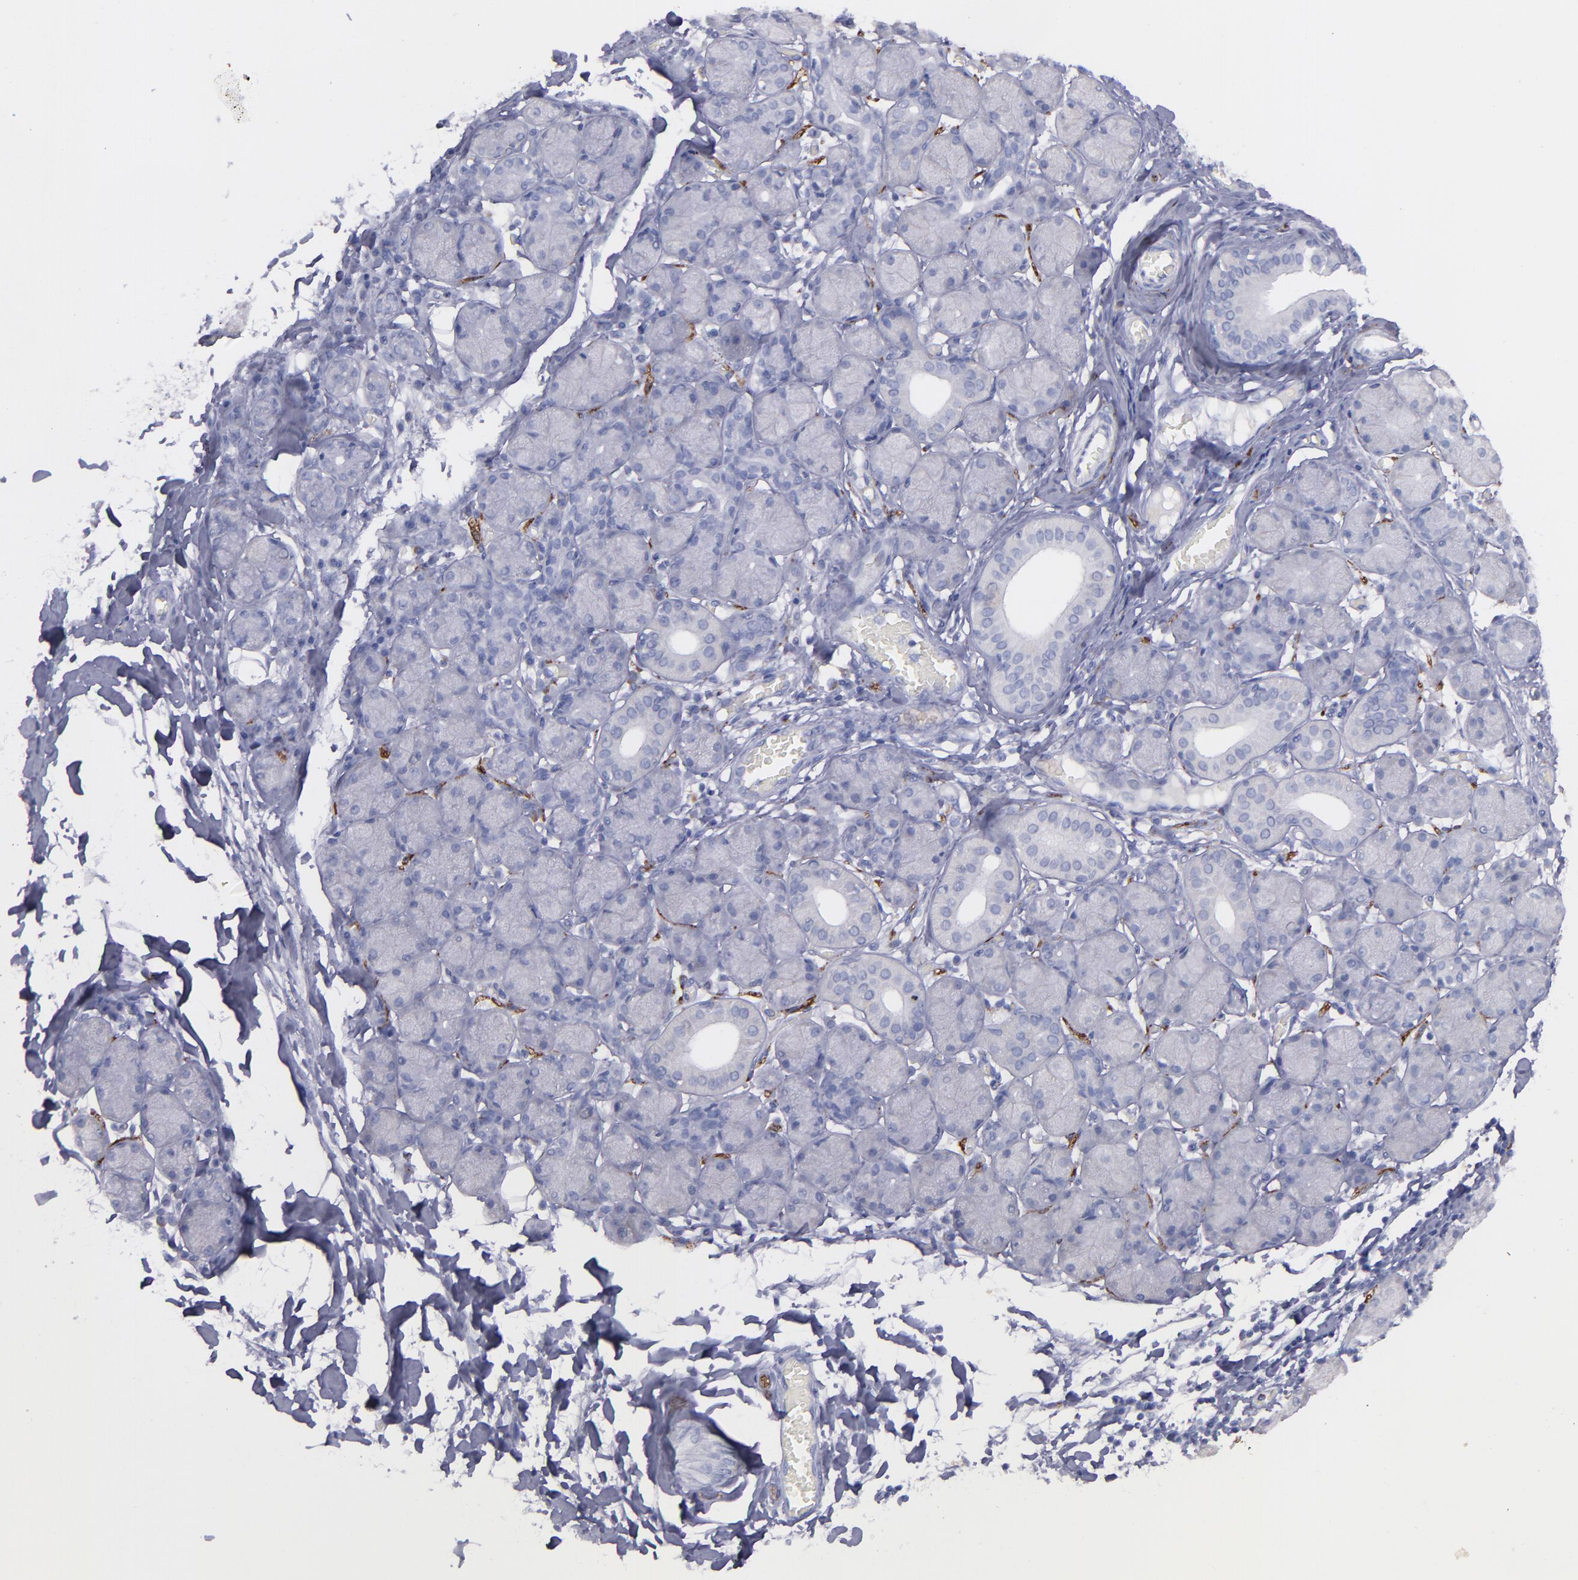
{"staining": {"intensity": "negative", "quantity": "none", "location": "none"}, "tissue": "salivary gland", "cell_type": "Glandular cells", "image_type": "normal", "snomed": [{"axis": "morphology", "description": "Normal tissue, NOS"}, {"axis": "topography", "description": "Salivary gland"}], "caption": "High magnification brightfield microscopy of benign salivary gland stained with DAB (brown) and counterstained with hematoxylin (blue): glandular cells show no significant expression. (DAB (3,3'-diaminobenzidine) IHC visualized using brightfield microscopy, high magnification).", "gene": "SNAP25", "patient": {"sex": "female", "age": 24}}